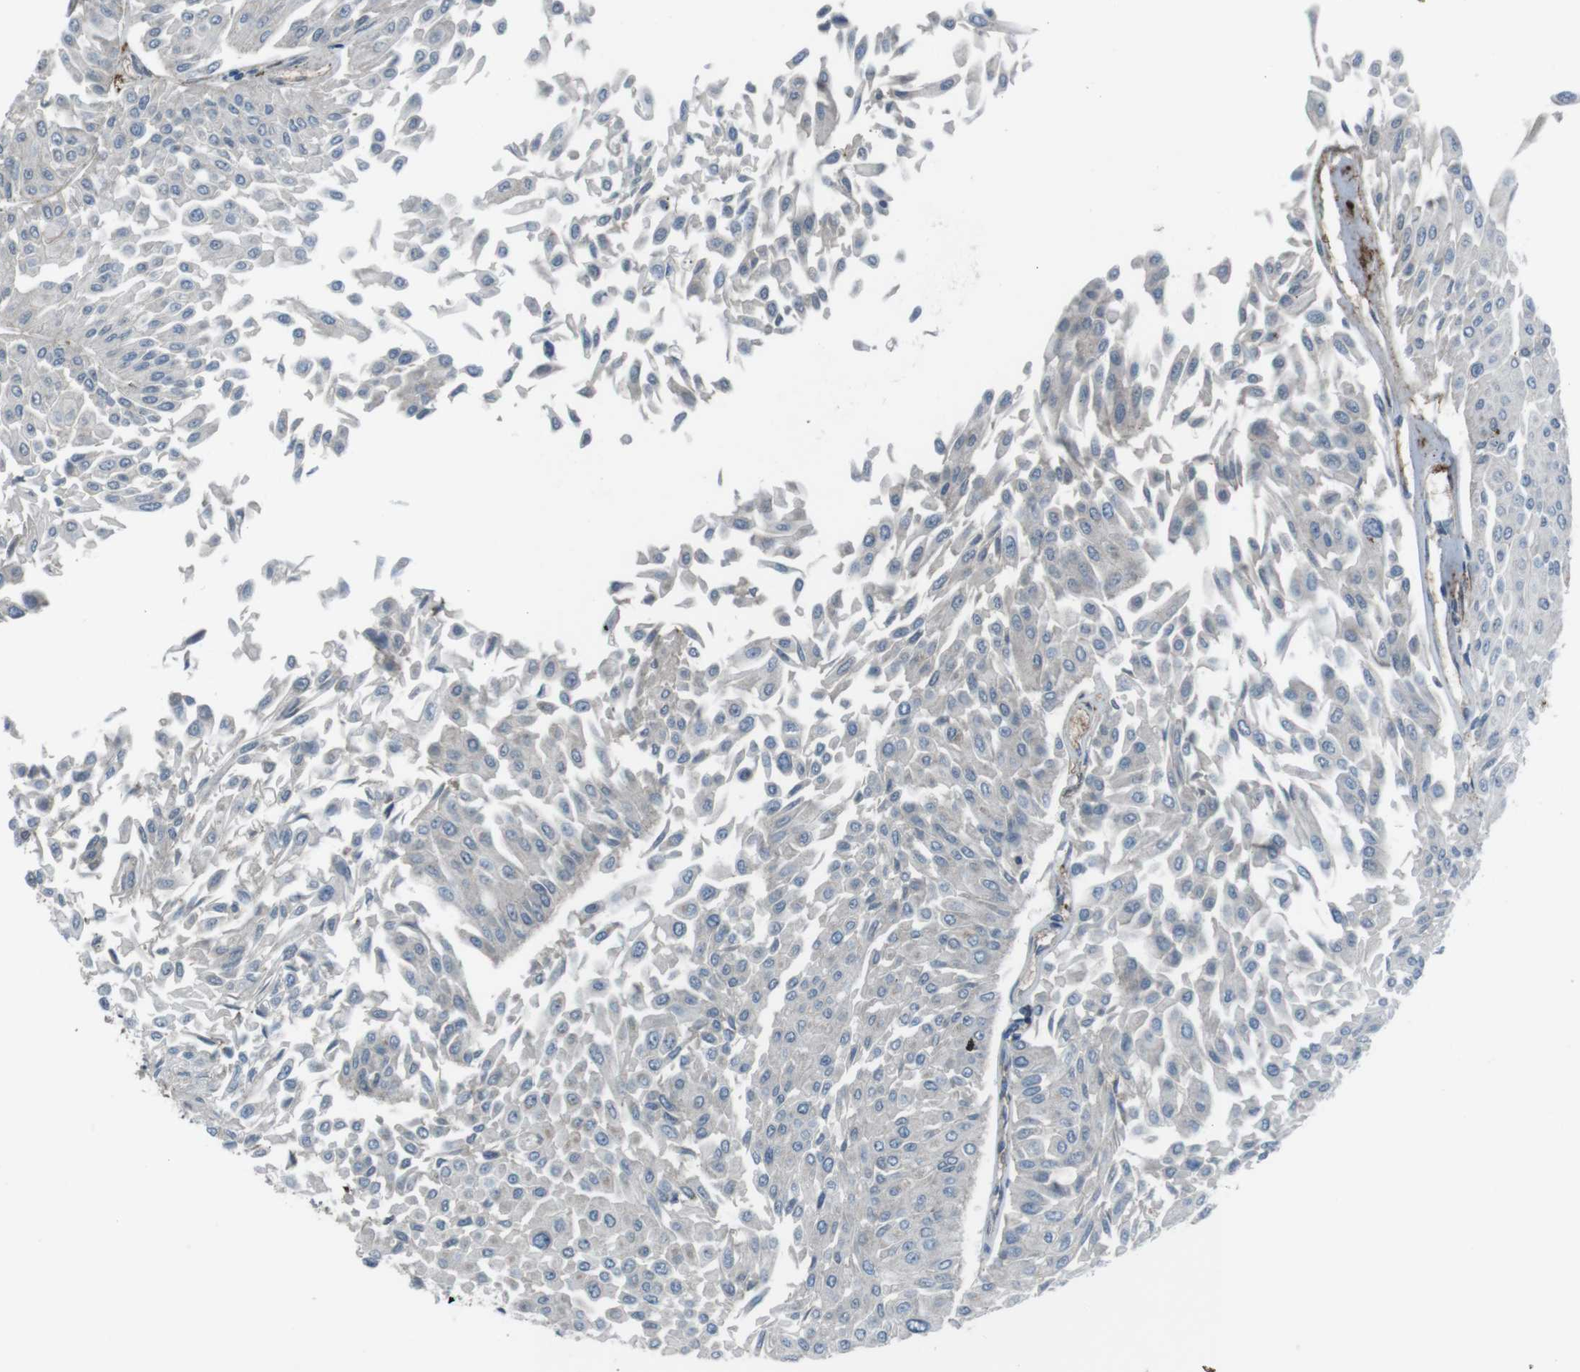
{"staining": {"intensity": "negative", "quantity": "none", "location": "none"}, "tissue": "urothelial cancer", "cell_type": "Tumor cells", "image_type": "cancer", "snomed": [{"axis": "morphology", "description": "Urothelial carcinoma, Low grade"}, {"axis": "topography", "description": "Urinary bladder"}], "caption": "An image of urothelial cancer stained for a protein reveals no brown staining in tumor cells.", "gene": "GDF10", "patient": {"sex": "male", "age": 67}}